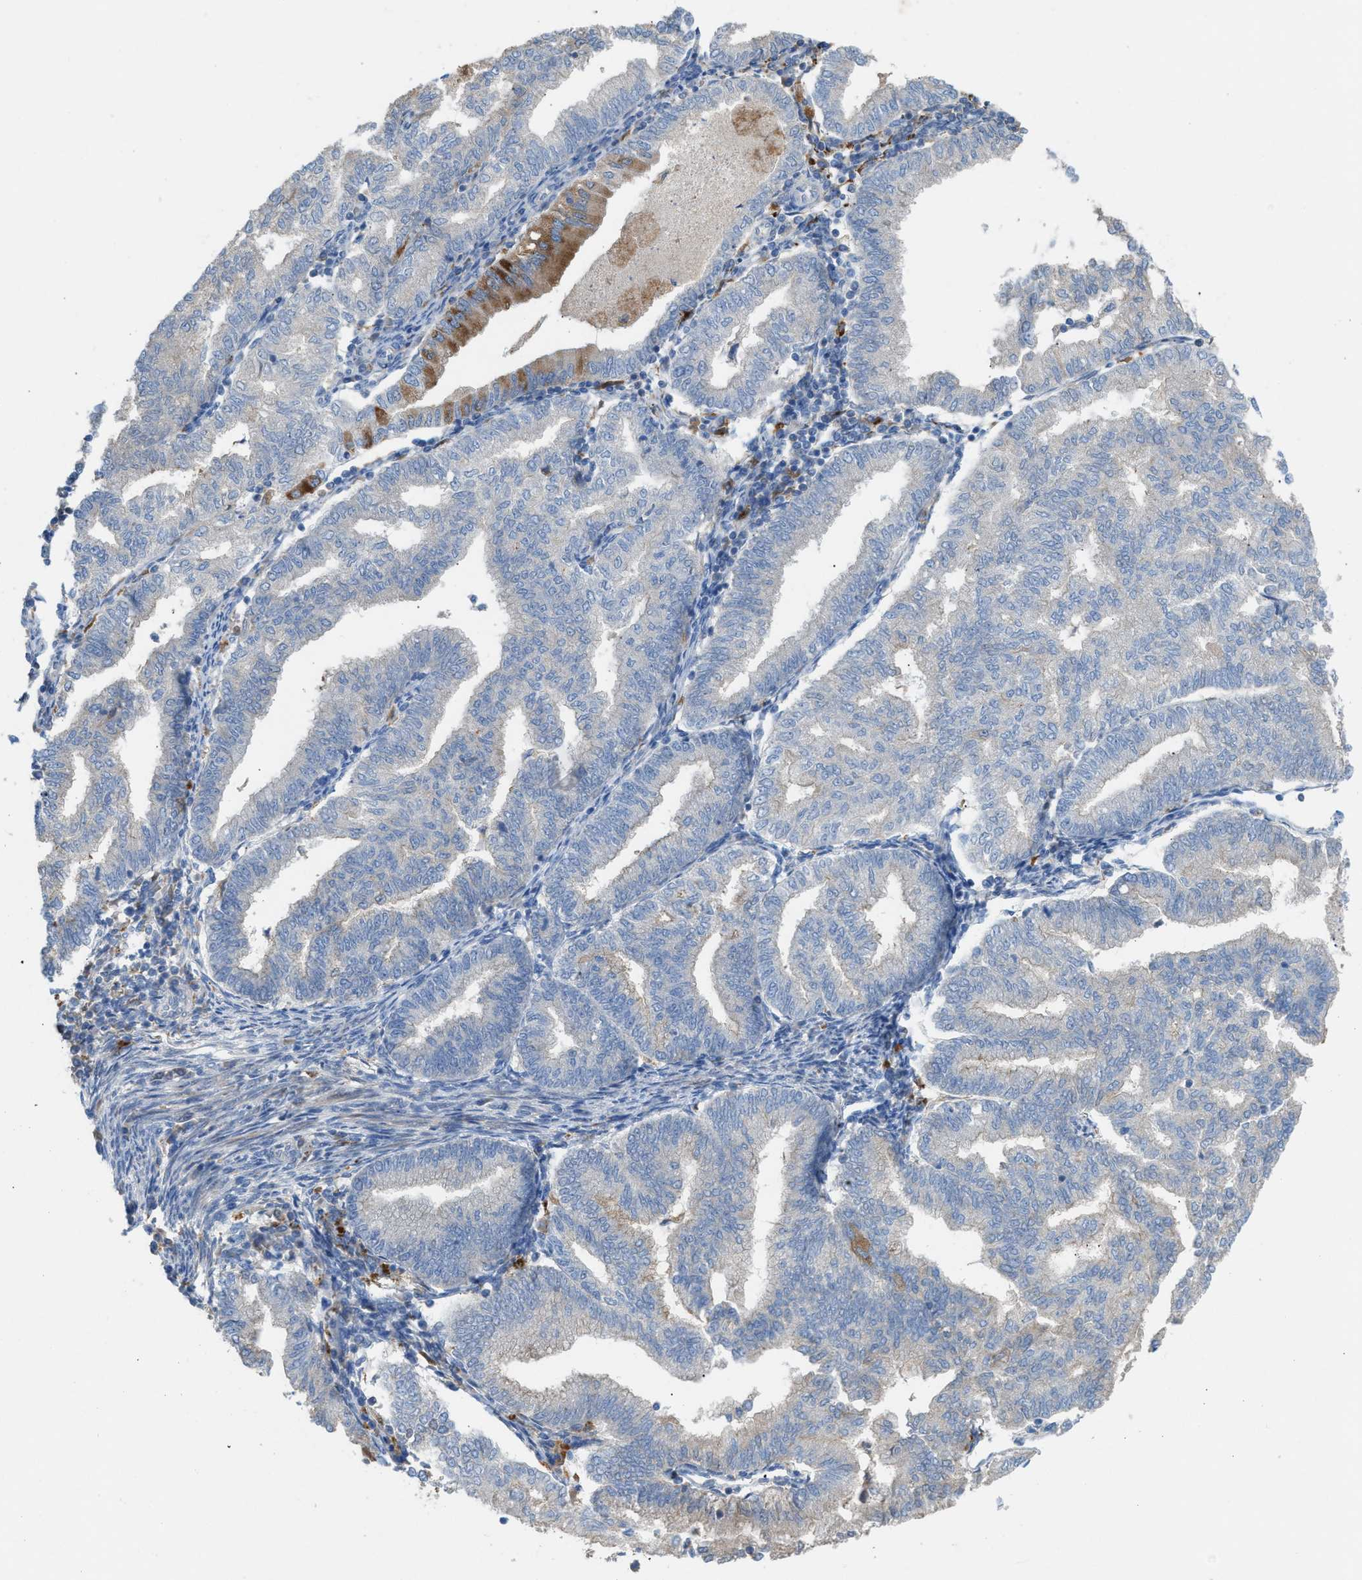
{"staining": {"intensity": "weak", "quantity": "<25%", "location": "cytoplasmic/membranous"}, "tissue": "endometrial cancer", "cell_type": "Tumor cells", "image_type": "cancer", "snomed": [{"axis": "morphology", "description": "Polyp, NOS"}, {"axis": "morphology", "description": "Adenocarcinoma, NOS"}, {"axis": "morphology", "description": "Adenoma, NOS"}, {"axis": "topography", "description": "Endometrium"}], "caption": "This is an IHC photomicrograph of adenocarcinoma (endometrial). There is no expression in tumor cells.", "gene": "AOAH", "patient": {"sex": "female", "age": 79}}